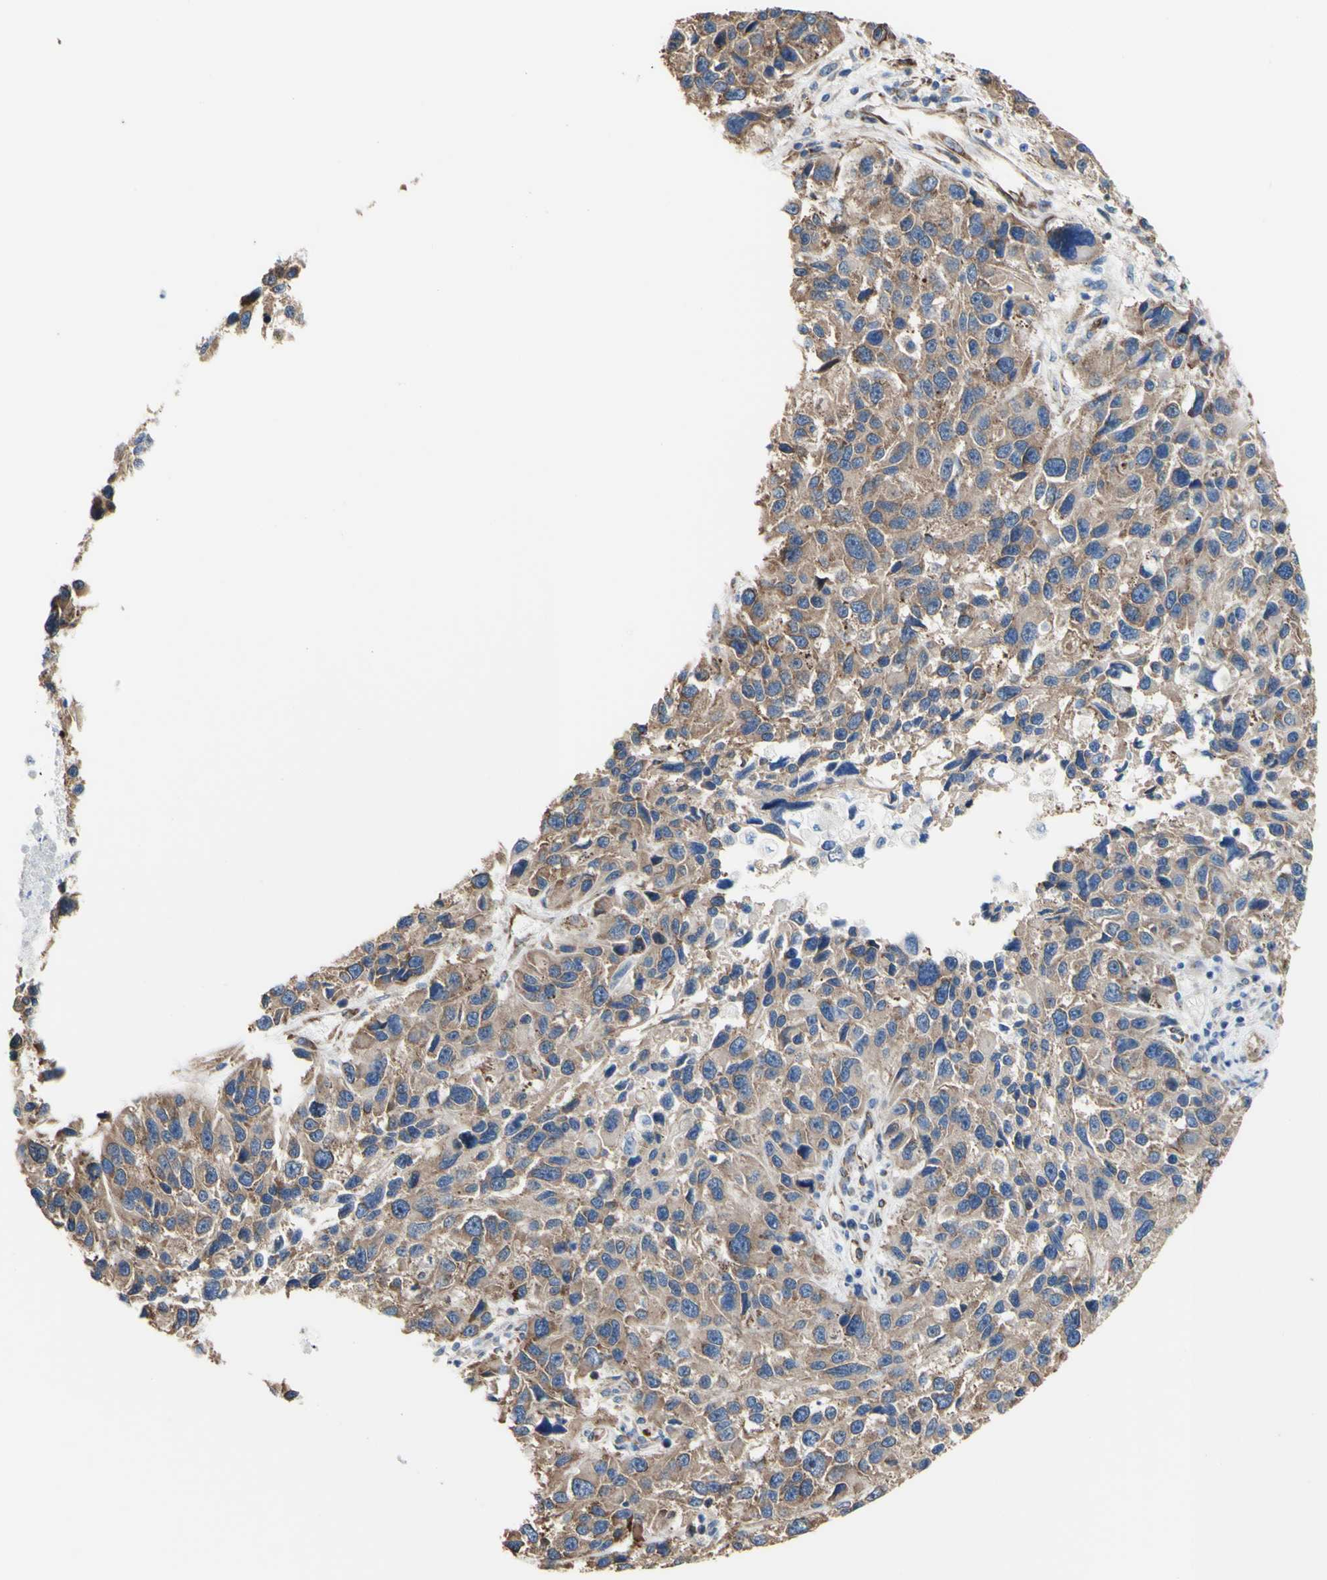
{"staining": {"intensity": "moderate", "quantity": ">75%", "location": "cytoplasmic/membranous"}, "tissue": "melanoma", "cell_type": "Tumor cells", "image_type": "cancer", "snomed": [{"axis": "morphology", "description": "Malignant melanoma, NOS"}, {"axis": "topography", "description": "Skin"}], "caption": "Protein staining exhibits moderate cytoplasmic/membranous expression in approximately >75% of tumor cells in melanoma. The protein is stained brown, and the nuclei are stained in blue (DAB (3,3'-diaminobenzidine) IHC with brightfield microscopy, high magnification).", "gene": "LRIG3", "patient": {"sex": "male", "age": 53}}